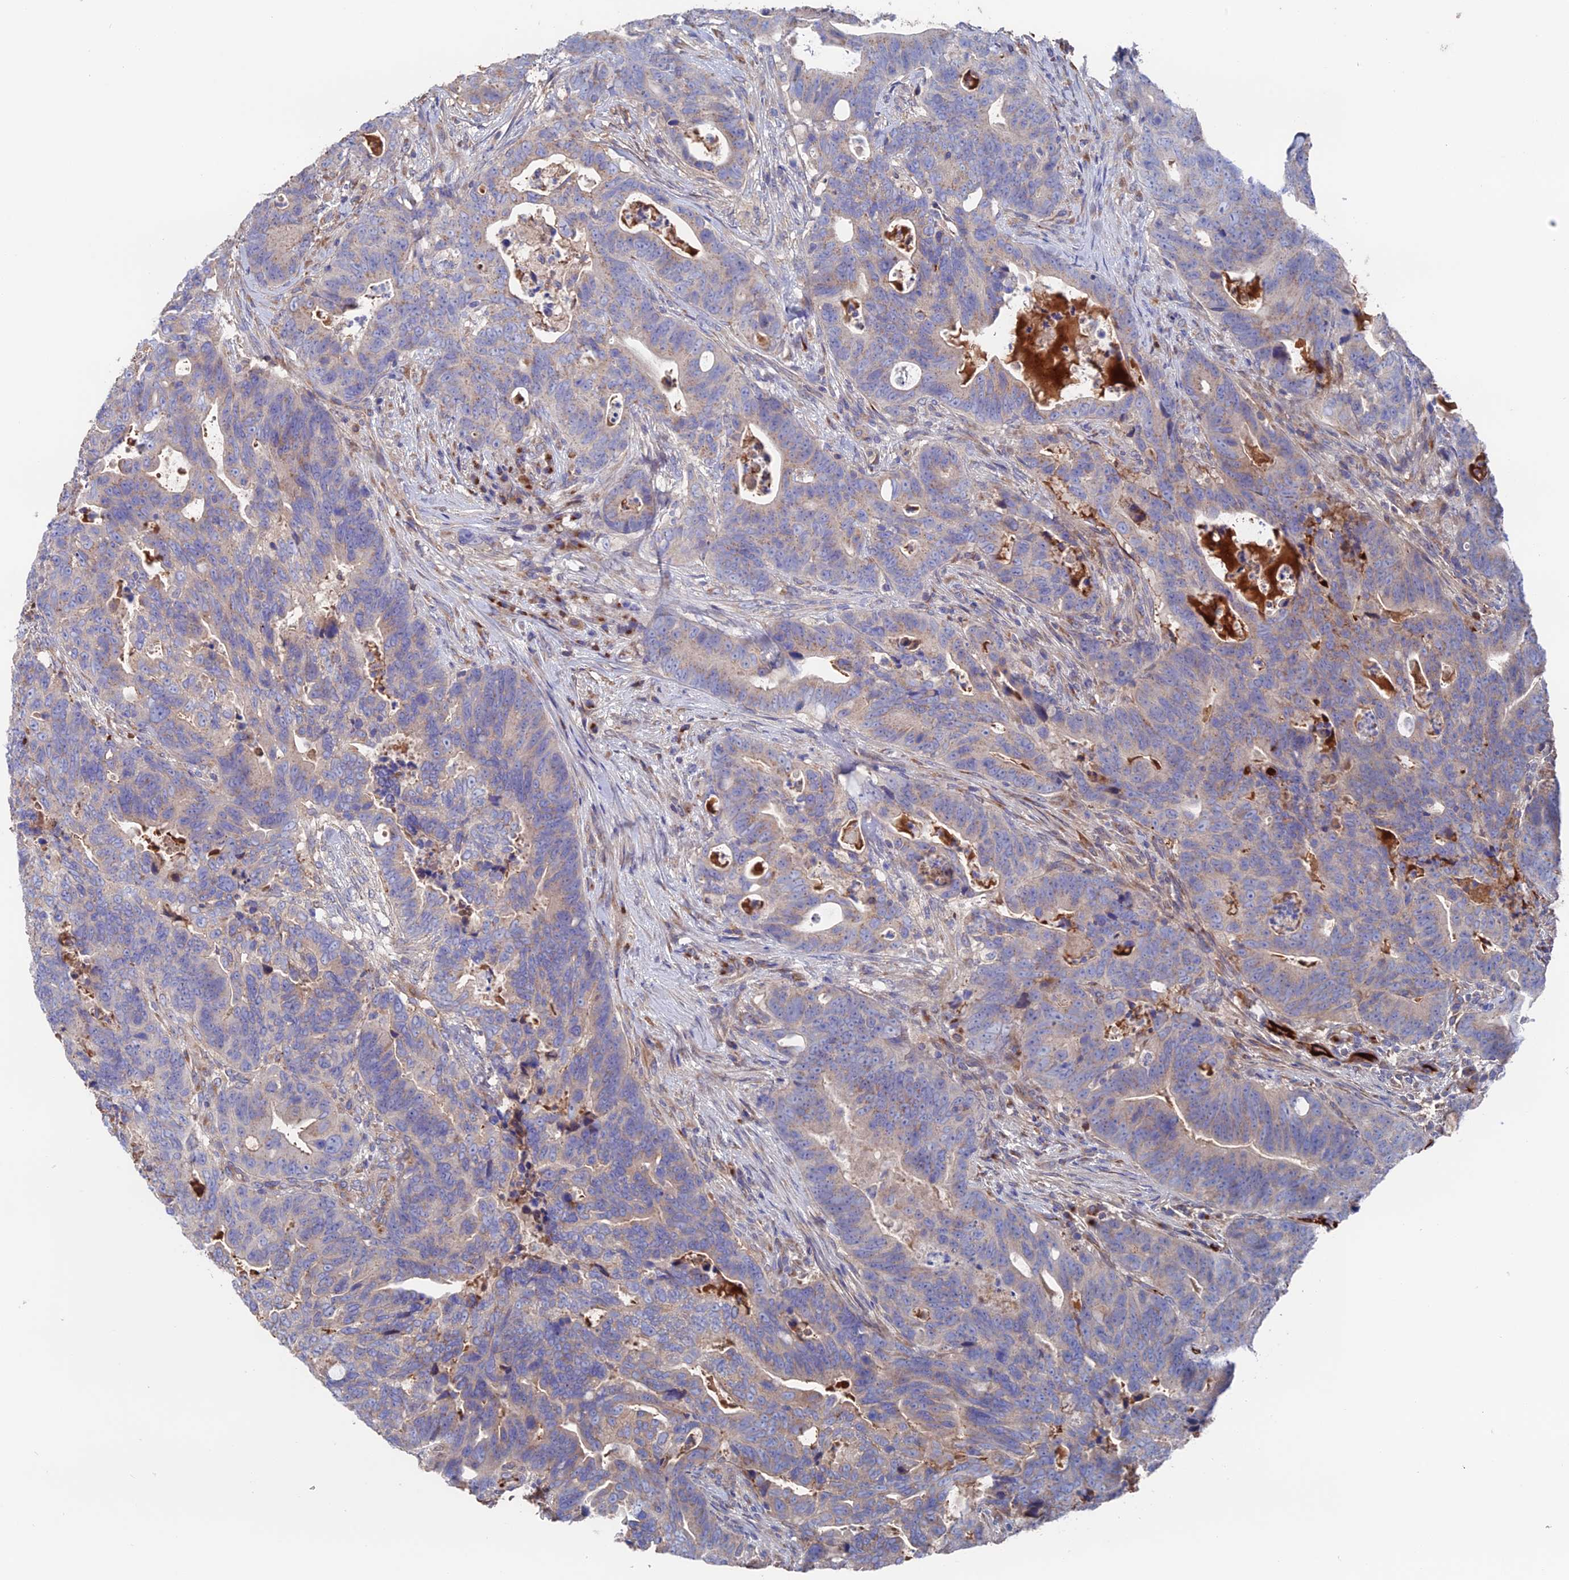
{"staining": {"intensity": "weak", "quantity": ">75%", "location": "cytoplasmic/membranous"}, "tissue": "colorectal cancer", "cell_type": "Tumor cells", "image_type": "cancer", "snomed": [{"axis": "morphology", "description": "Adenocarcinoma, NOS"}, {"axis": "topography", "description": "Colon"}], "caption": "Brown immunohistochemical staining in colorectal cancer (adenocarcinoma) demonstrates weak cytoplasmic/membranous expression in about >75% of tumor cells.", "gene": "HPF1", "patient": {"sex": "female", "age": 82}}